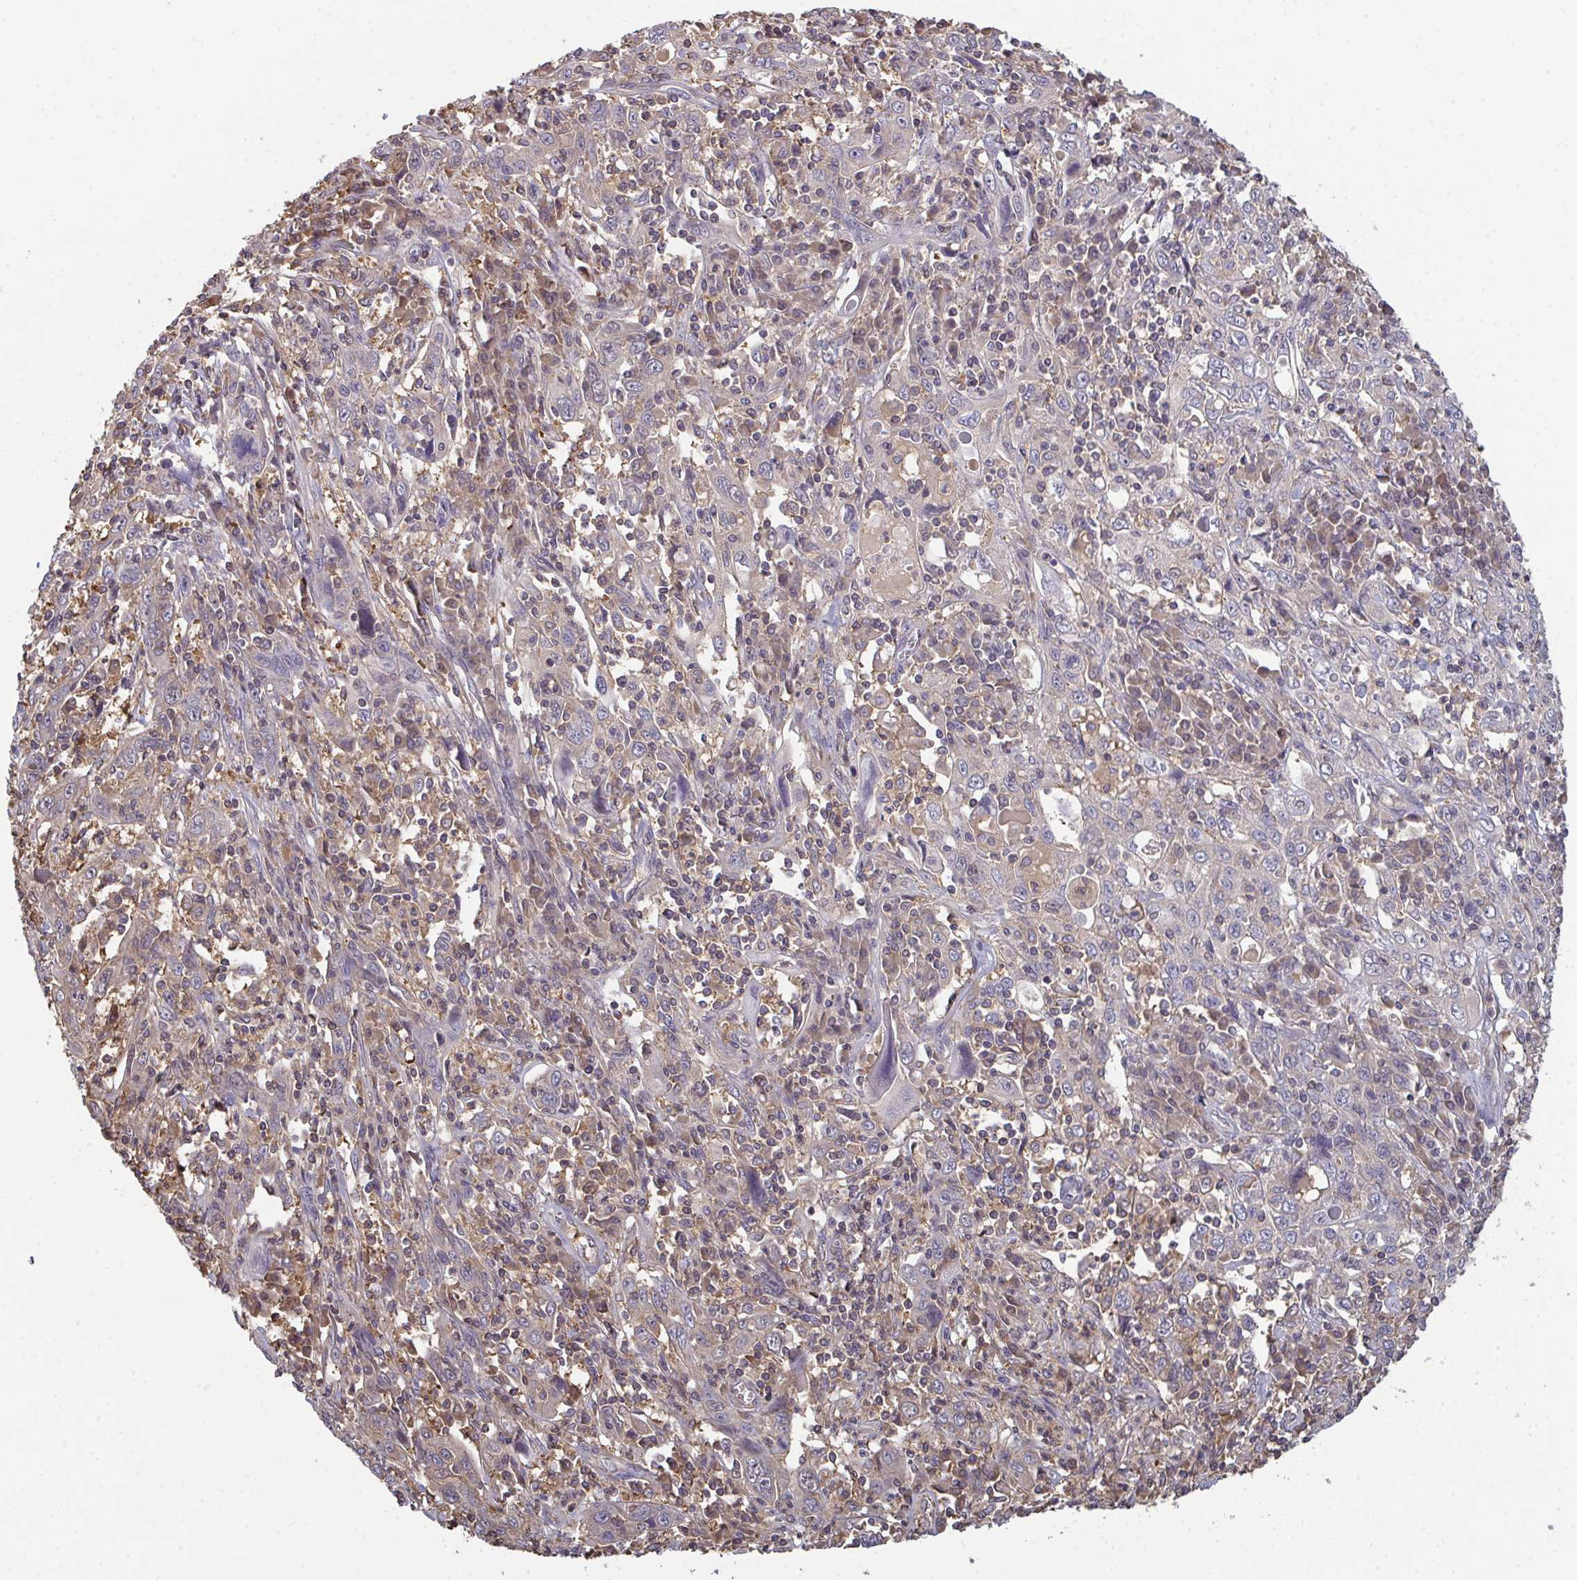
{"staining": {"intensity": "negative", "quantity": "none", "location": "none"}, "tissue": "cervical cancer", "cell_type": "Tumor cells", "image_type": "cancer", "snomed": [{"axis": "morphology", "description": "Squamous cell carcinoma, NOS"}, {"axis": "topography", "description": "Cervix"}], "caption": "A high-resolution histopathology image shows IHC staining of cervical cancer, which reveals no significant staining in tumor cells.", "gene": "TTC9C", "patient": {"sex": "female", "age": 46}}